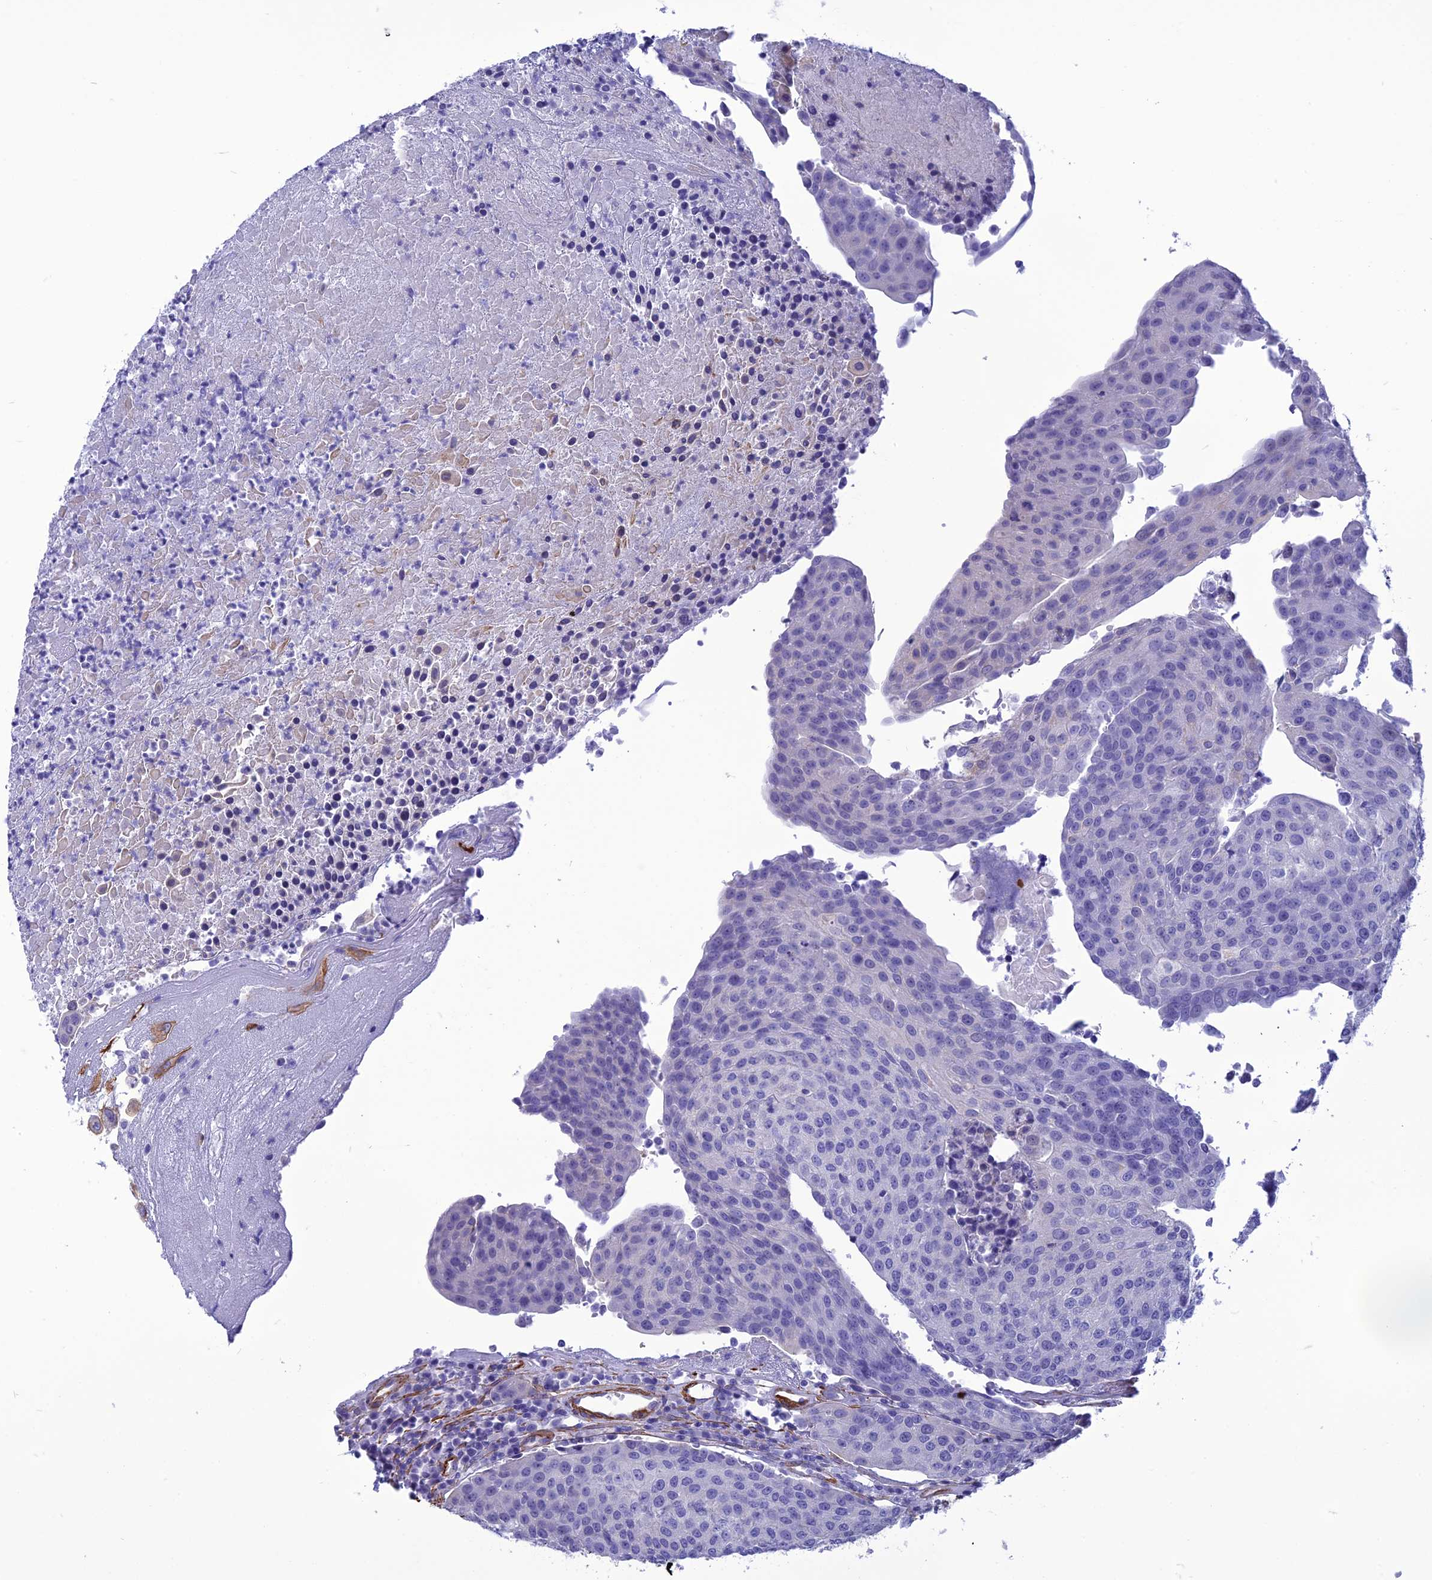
{"staining": {"intensity": "negative", "quantity": "none", "location": "none"}, "tissue": "urothelial cancer", "cell_type": "Tumor cells", "image_type": "cancer", "snomed": [{"axis": "morphology", "description": "Urothelial carcinoma, High grade"}, {"axis": "topography", "description": "Urinary bladder"}], "caption": "Immunohistochemistry (IHC) photomicrograph of neoplastic tissue: human urothelial carcinoma (high-grade) stained with DAB (3,3'-diaminobenzidine) displays no significant protein positivity in tumor cells.", "gene": "NKD1", "patient": {"sex": "female", "age": 85}}